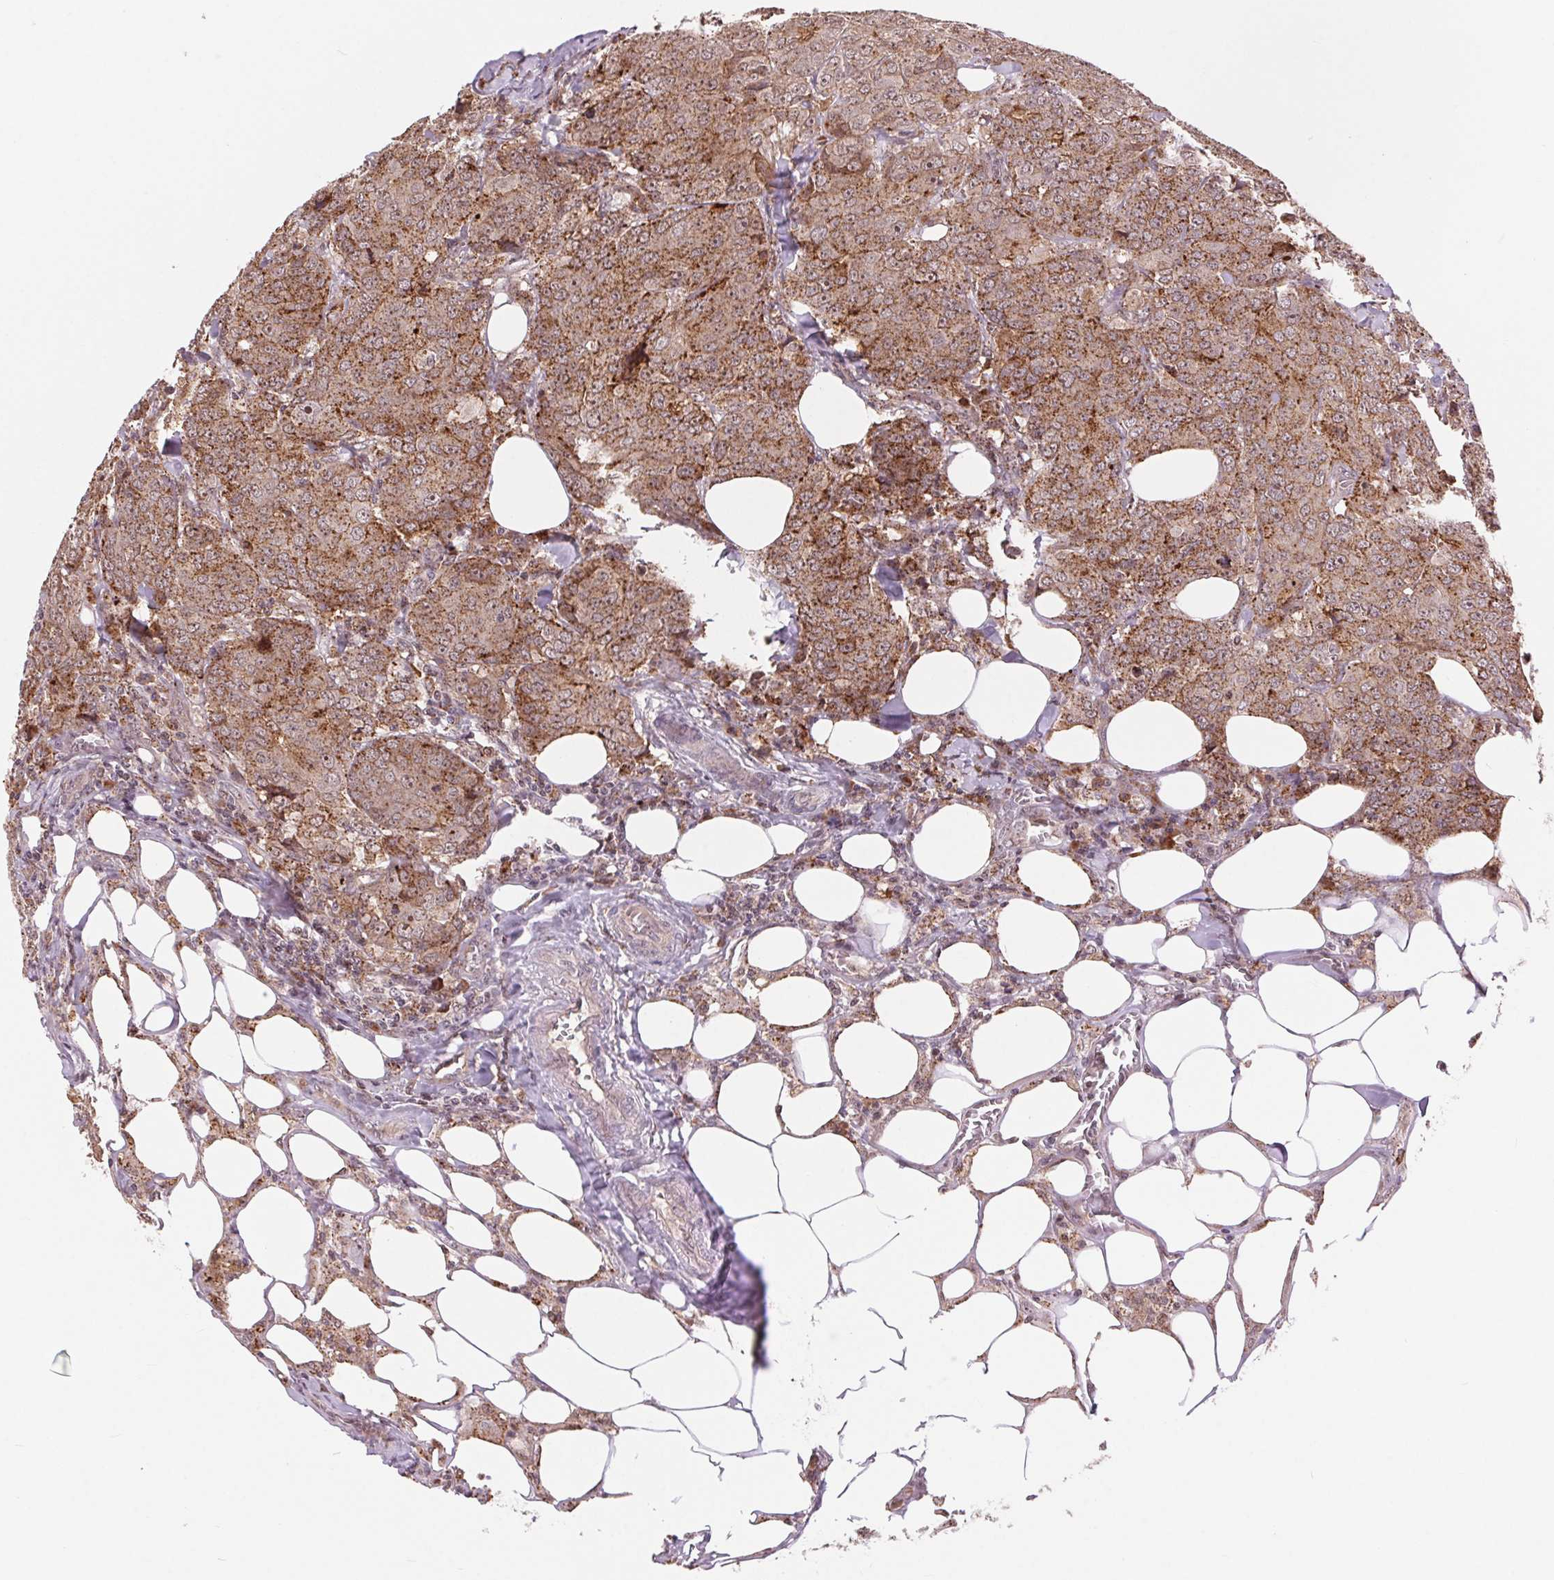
{"staining": {"intensity": "moderate", "quantity": ">75%", "location": "cytoplasmic/membranous,nuclear"}, "tissue": "breast cancer", "cell_type": "Tumor cells", "image_type": "cancer", "snomed": [{"axis": "morphology", "description": "Duct carcinoma"}, {"axis": "topography", "description": "Breast"}], "caption": "Breast cancer (invasive ductal carcinoma) was stained to show a protein in brown. There is medium levels of moderate cytoplasmic/membranous and nuclear positivity in approximately >75% of tumor cells. Nuclei are stained in blue.", "gene": "CHMP4B", "patient": {"sex": "female", "age": 43}}